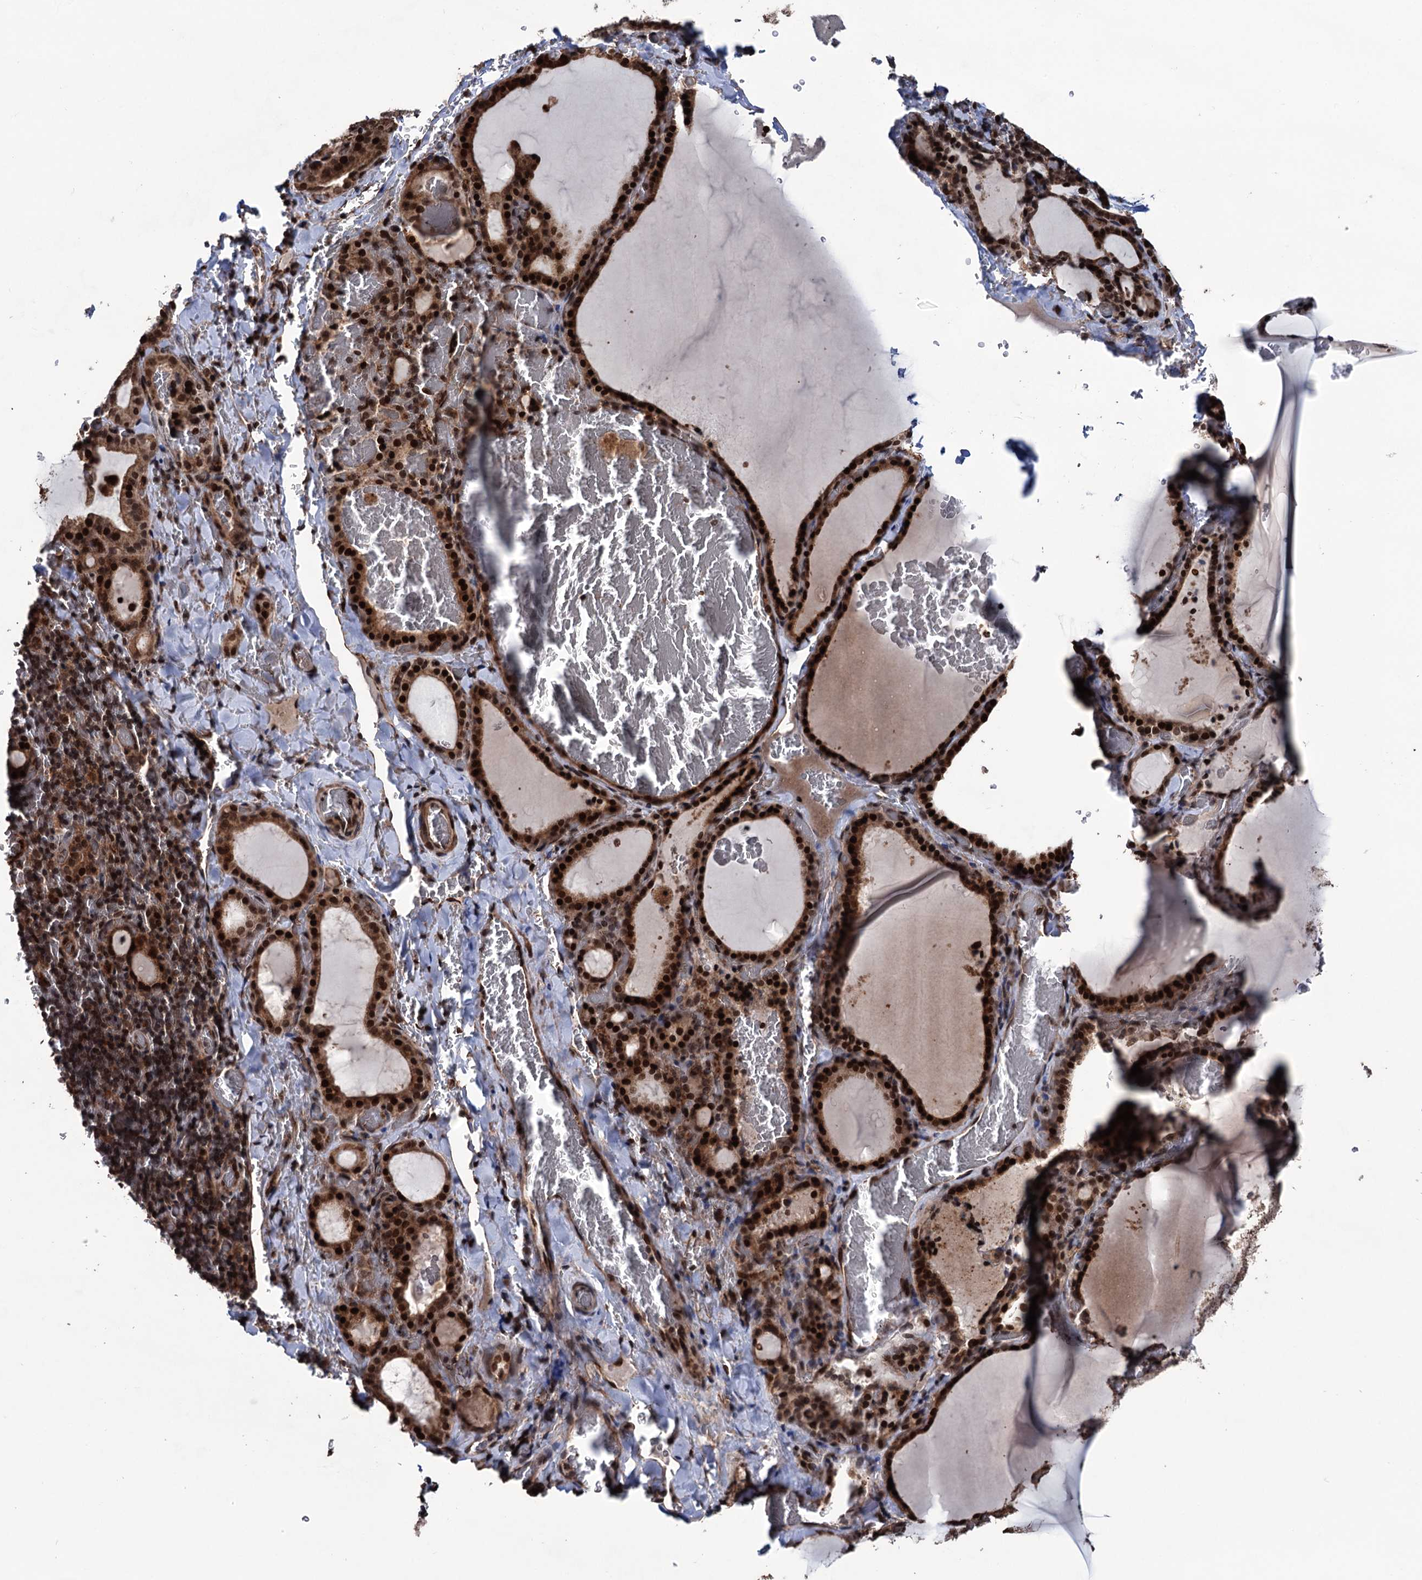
{"staining": {"intensity": "strong", "quantity": ">75%", "location": "cytoplasmic/membranous,nuclear"}, "tissue": "thyroid gland", "cell_type": "Glandular cells", "image_type": "normal", "snomed": [{"axis": "morphology", "description": "Normal tissue, NOS"}, {"axis": "topography", "description": "Thyroid gland"}], "caption": "Immunohistochemistry image of benign thyroid gland: thyroid gland stained using immunohistochemistry (IHC) demonstrates high levels of strong protein expression localized specifically in the cytoplasmic/membranous,nuclear of glandular cells, appearing as a cytoplasmic/membranous,nuclear brown color.", "gene": "EYA4", "patient": {"sex": "female", "age": 39}}